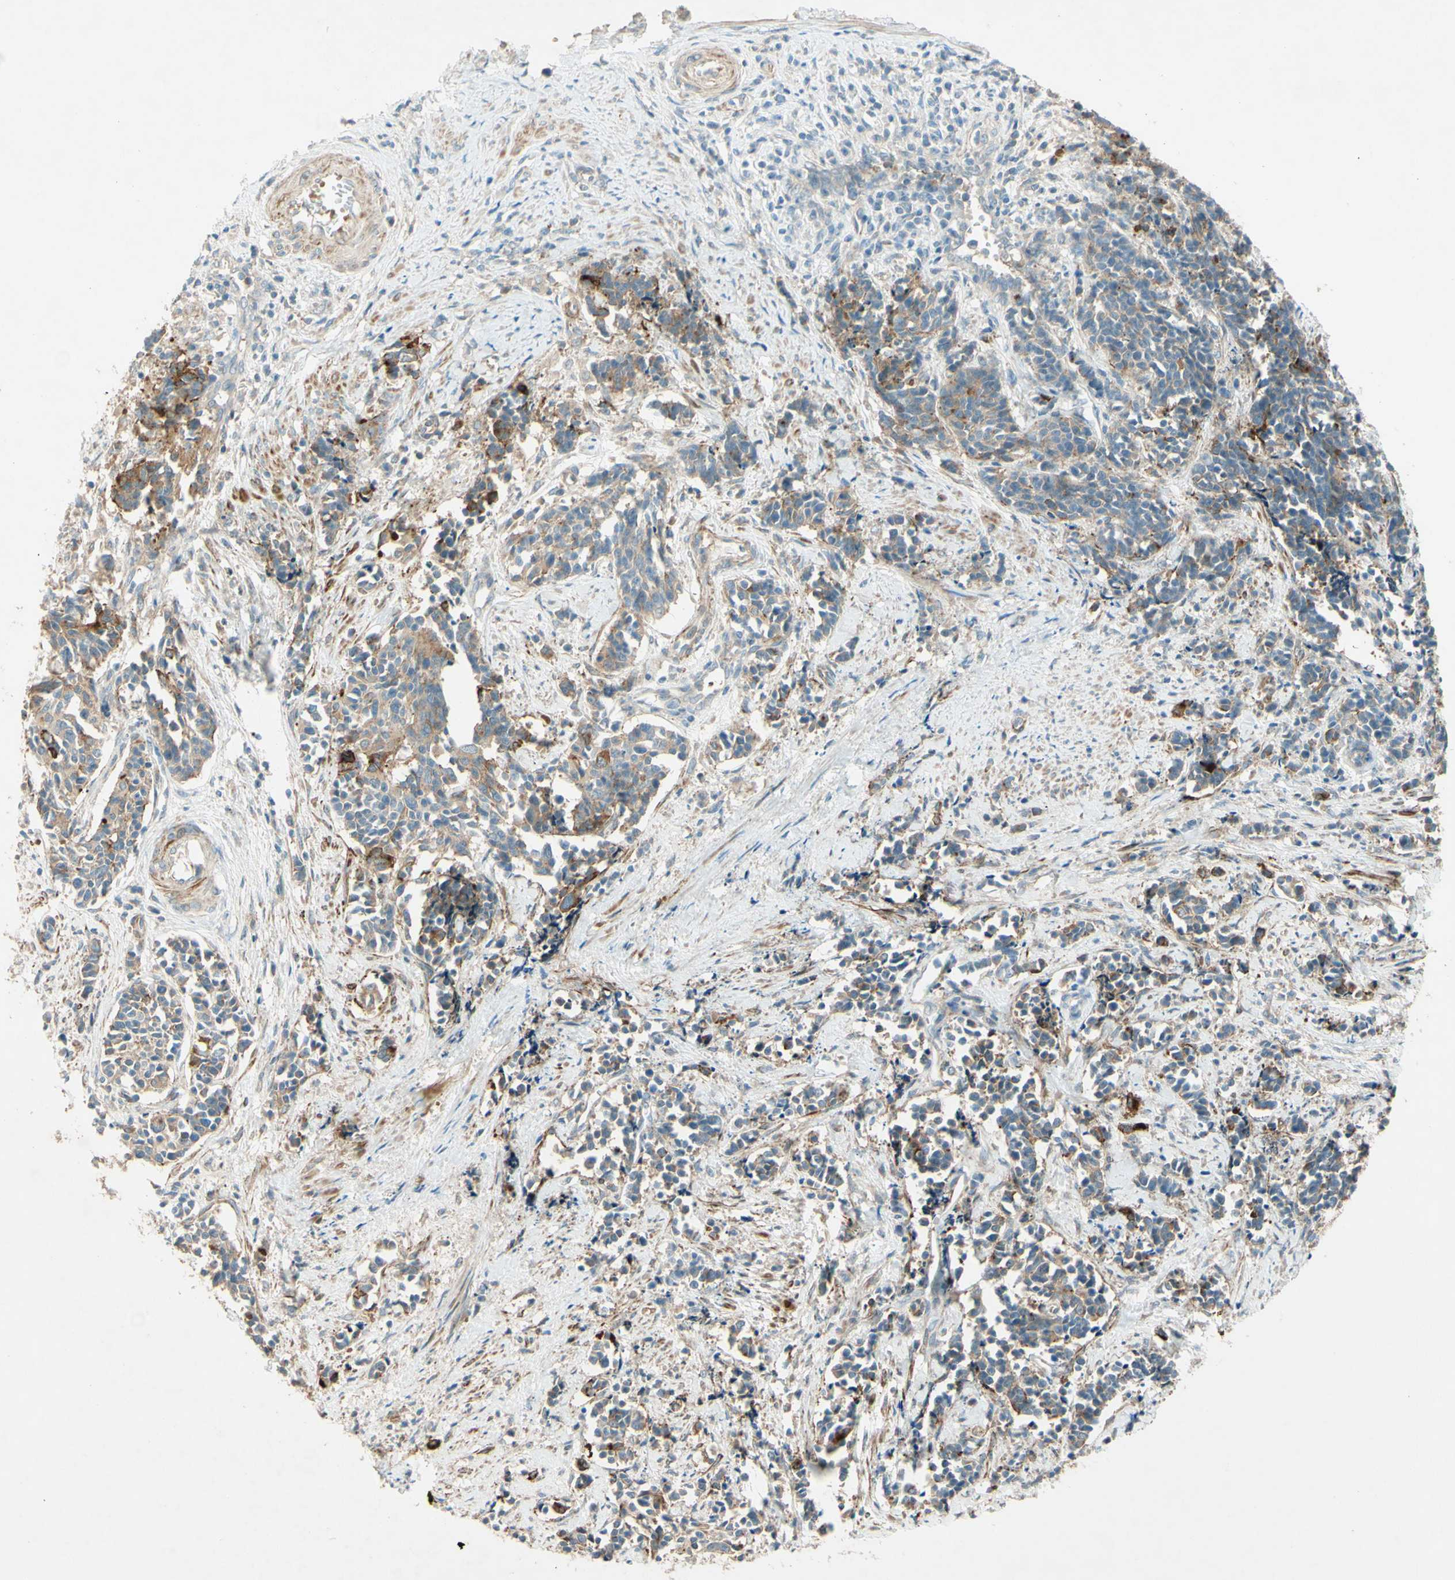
{"staining": {"intensity": "moderate", "quantity": ">75%", "location": "cytoplasmic/membranous"}, "tissue": "cervical cancer", "cell_type": "Tumor cells", "image_type": "cancer", "snomed": [{"axis": "morphology", "description": "Normal tissue, NOS"}, {"axis": "morphology", "description": "Squamous cell carcinoma, NOS"}, {"axis": "topography", "description": "Cervix"}], "caption": "Squamous cell carcinoma (cervical) stained for a protein (brown) reveals moderate cytoplasmic/membranous positive expression in about >75% of tumor cells.", "gene": "ADAM17", "patient": {"sex": "female", "age": 35}}